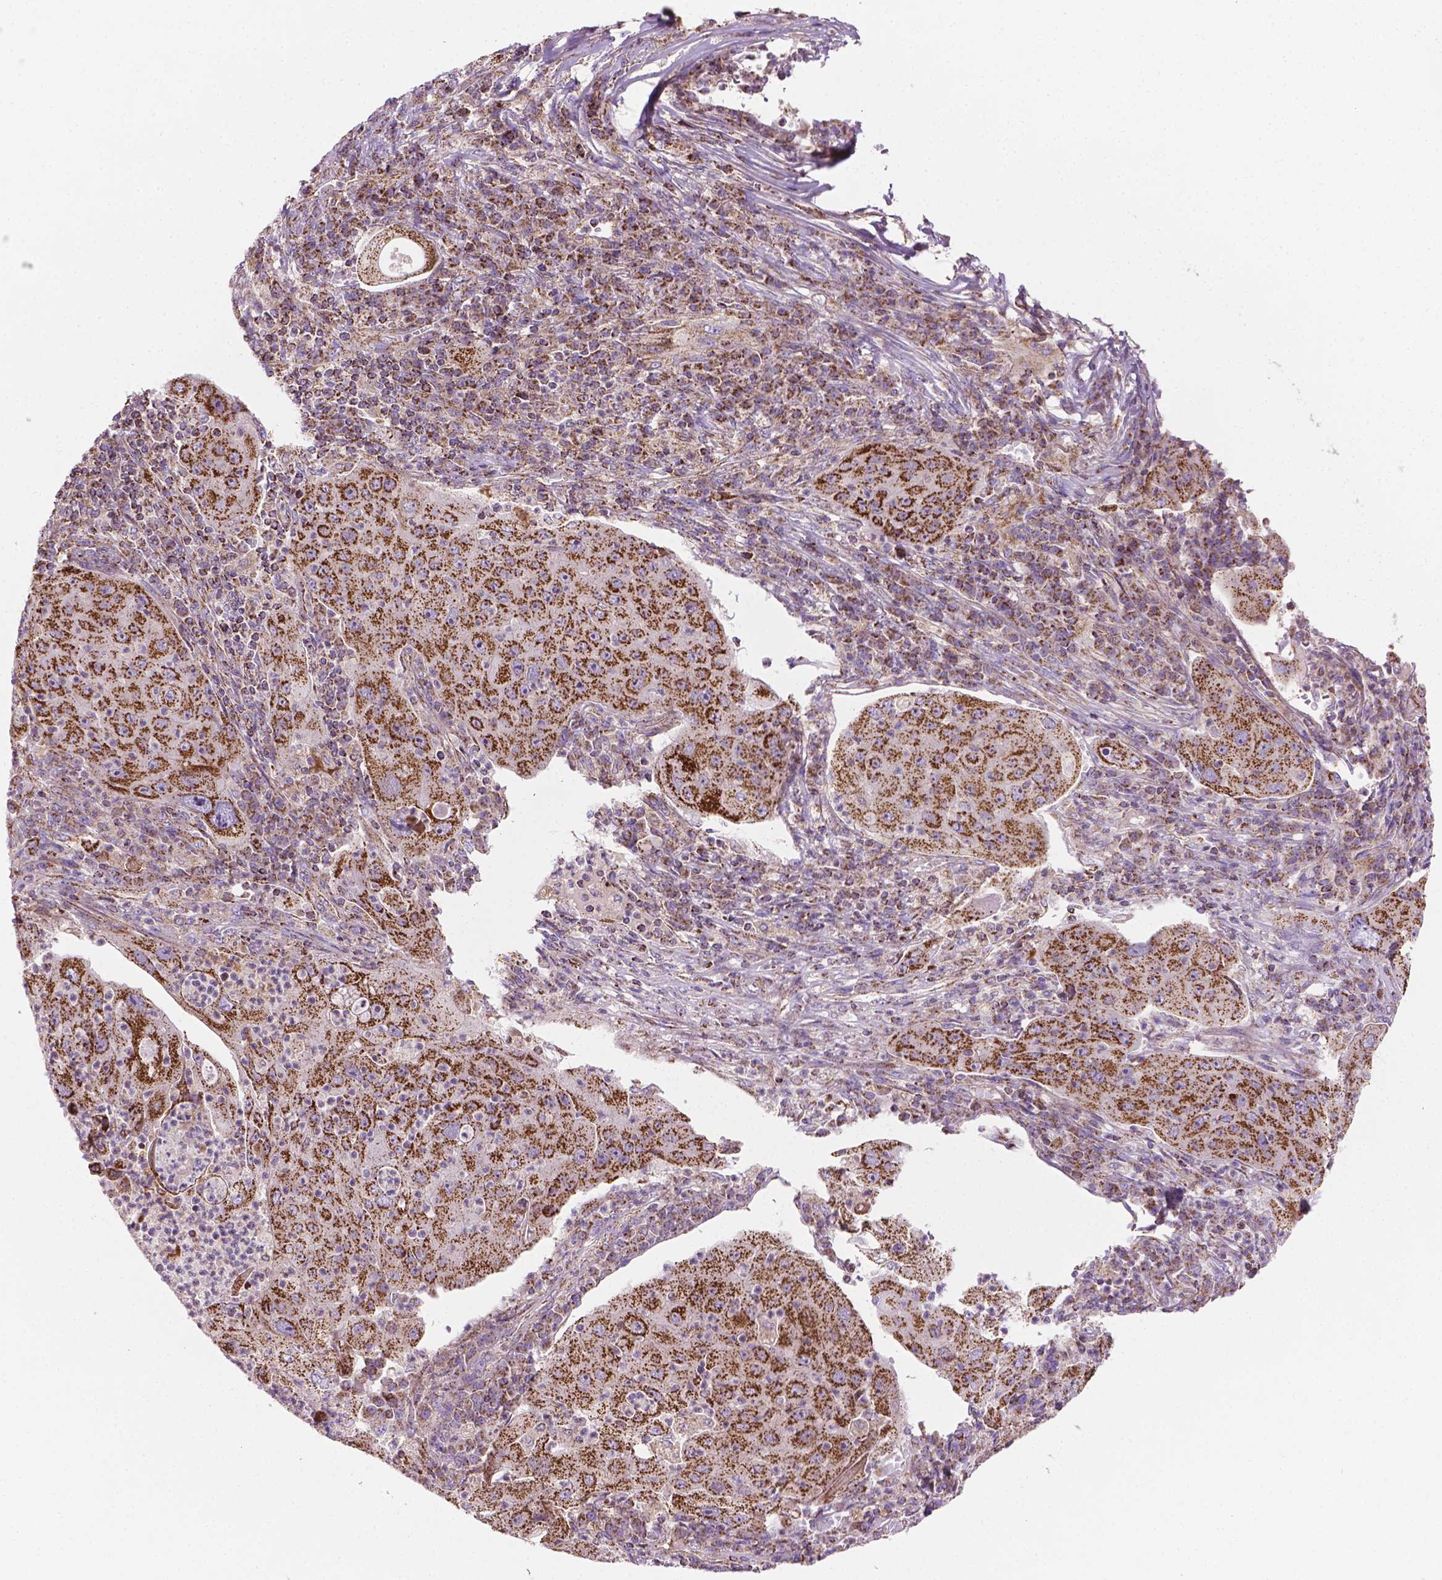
{"staining": {"intensity": "strong", "quantity": ">75%", "location": "cytoplasmic/membranous"}, "tissue": "lung cancer", "cell_type": "Tumor cells", "image_type": "cancer", "snomed": [{"axis": "morphology", "description": "Squamous cell carcinoma, NOS"}, {"axis": "topography", "description": "Lung"}], "caption": "Approximately >75% of tumor cells in human lung cancer reveal strong cytoplasmic/membranous protein staining as visualized by brown immunohistochemical staining.", "gene": "PIBF1", "patient": {"sex": "female", "age": 59}}